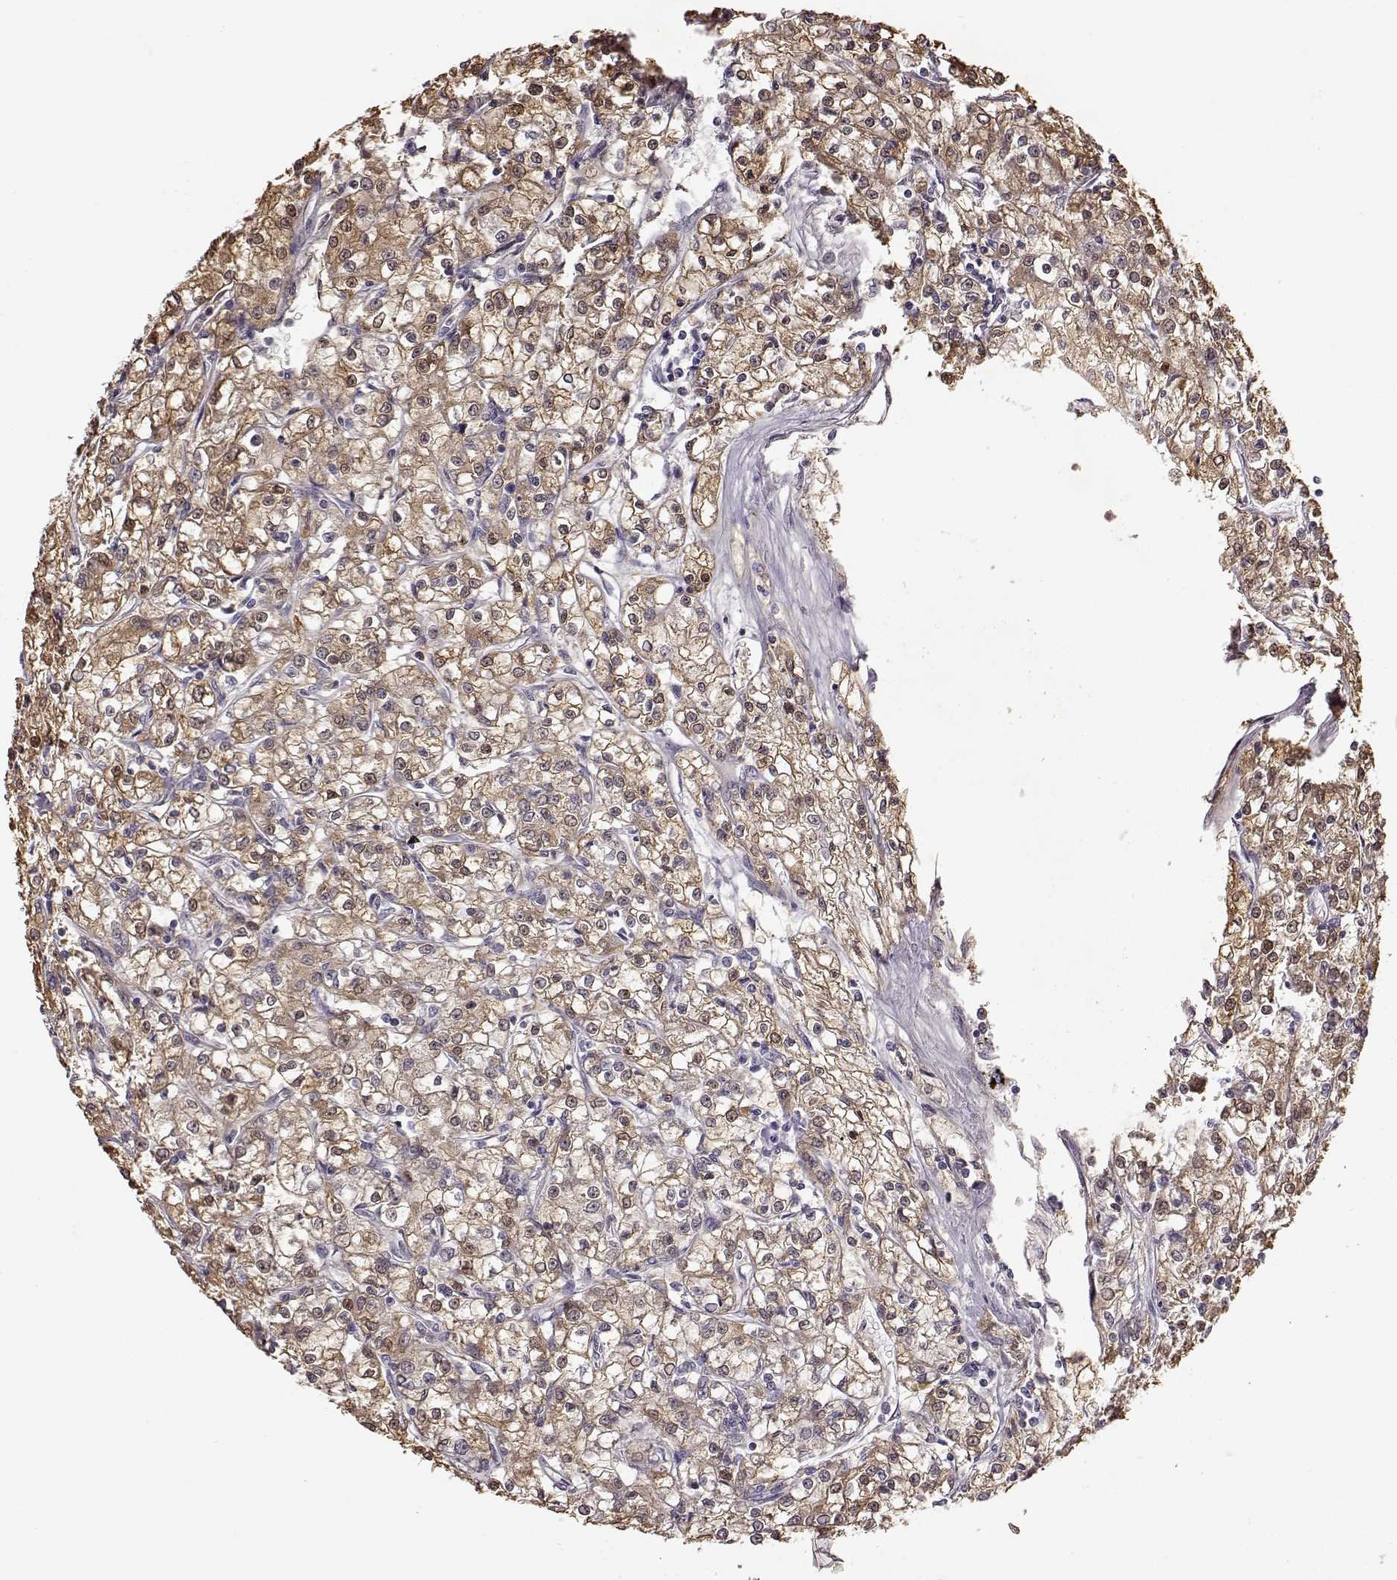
{"staining": {"intensity": "moderate", "quantity": ">75%", "location": "cytoplasmic/membranous"}, "tissue": "renal cancer", "cell_type": "Tumor cells", "image_type": "cancer", "snomed": [{"axis": "morphology", "description": "Adenocarcinoma, NOS"}, {"axis": "topography", "description": "Kidney"}], "caption": "Tumor cells show medium levels of moderate cytoplasmic/membranous positivity in approximately >75% of cells in renal cancer (adenocarcinoma).", "gene": "CRB1", "patient": {"sex": "female", "age": 59}}